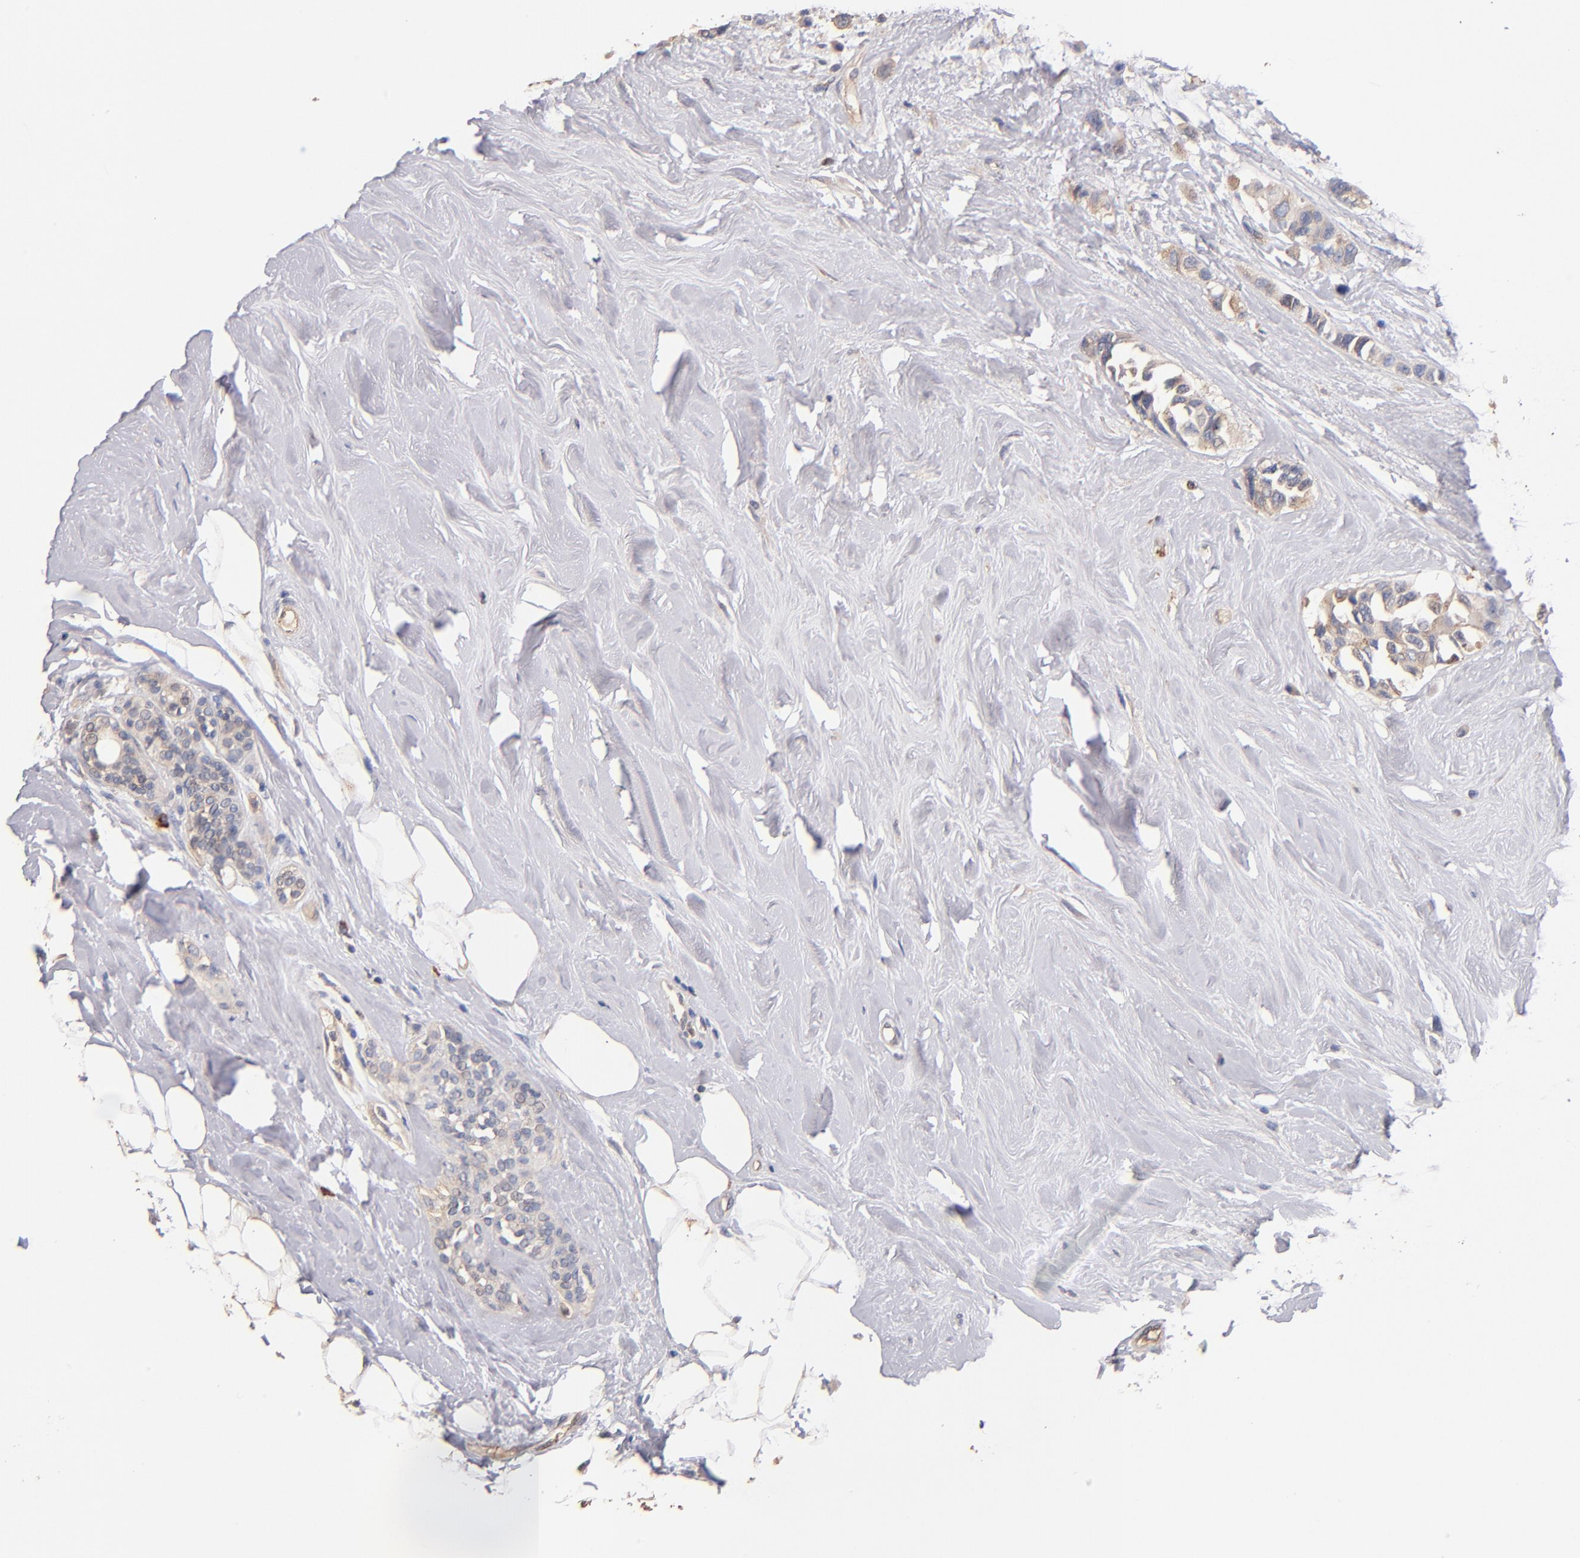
{"staining": {"intensity": "weak", "quantity": ">75%", "location": "cytoplasmic/membranous"}, "tissue": "breast cancer", "cell_type": "Tumor cells", "image_type": "cancer", "snomed": [{"axis": "morphology", "description": "Duct carcinoma"}, {"axis": "topography", "description": "Breast"}], "caption": "Human invasive ductal carcinoma (breast) stained with a brown dye reveals weak cytoplasmic/membranous positive expression in approximately >75% of tumor cells.", "gene": "RO60", "patient": {"sex": "female", "age": 51}}